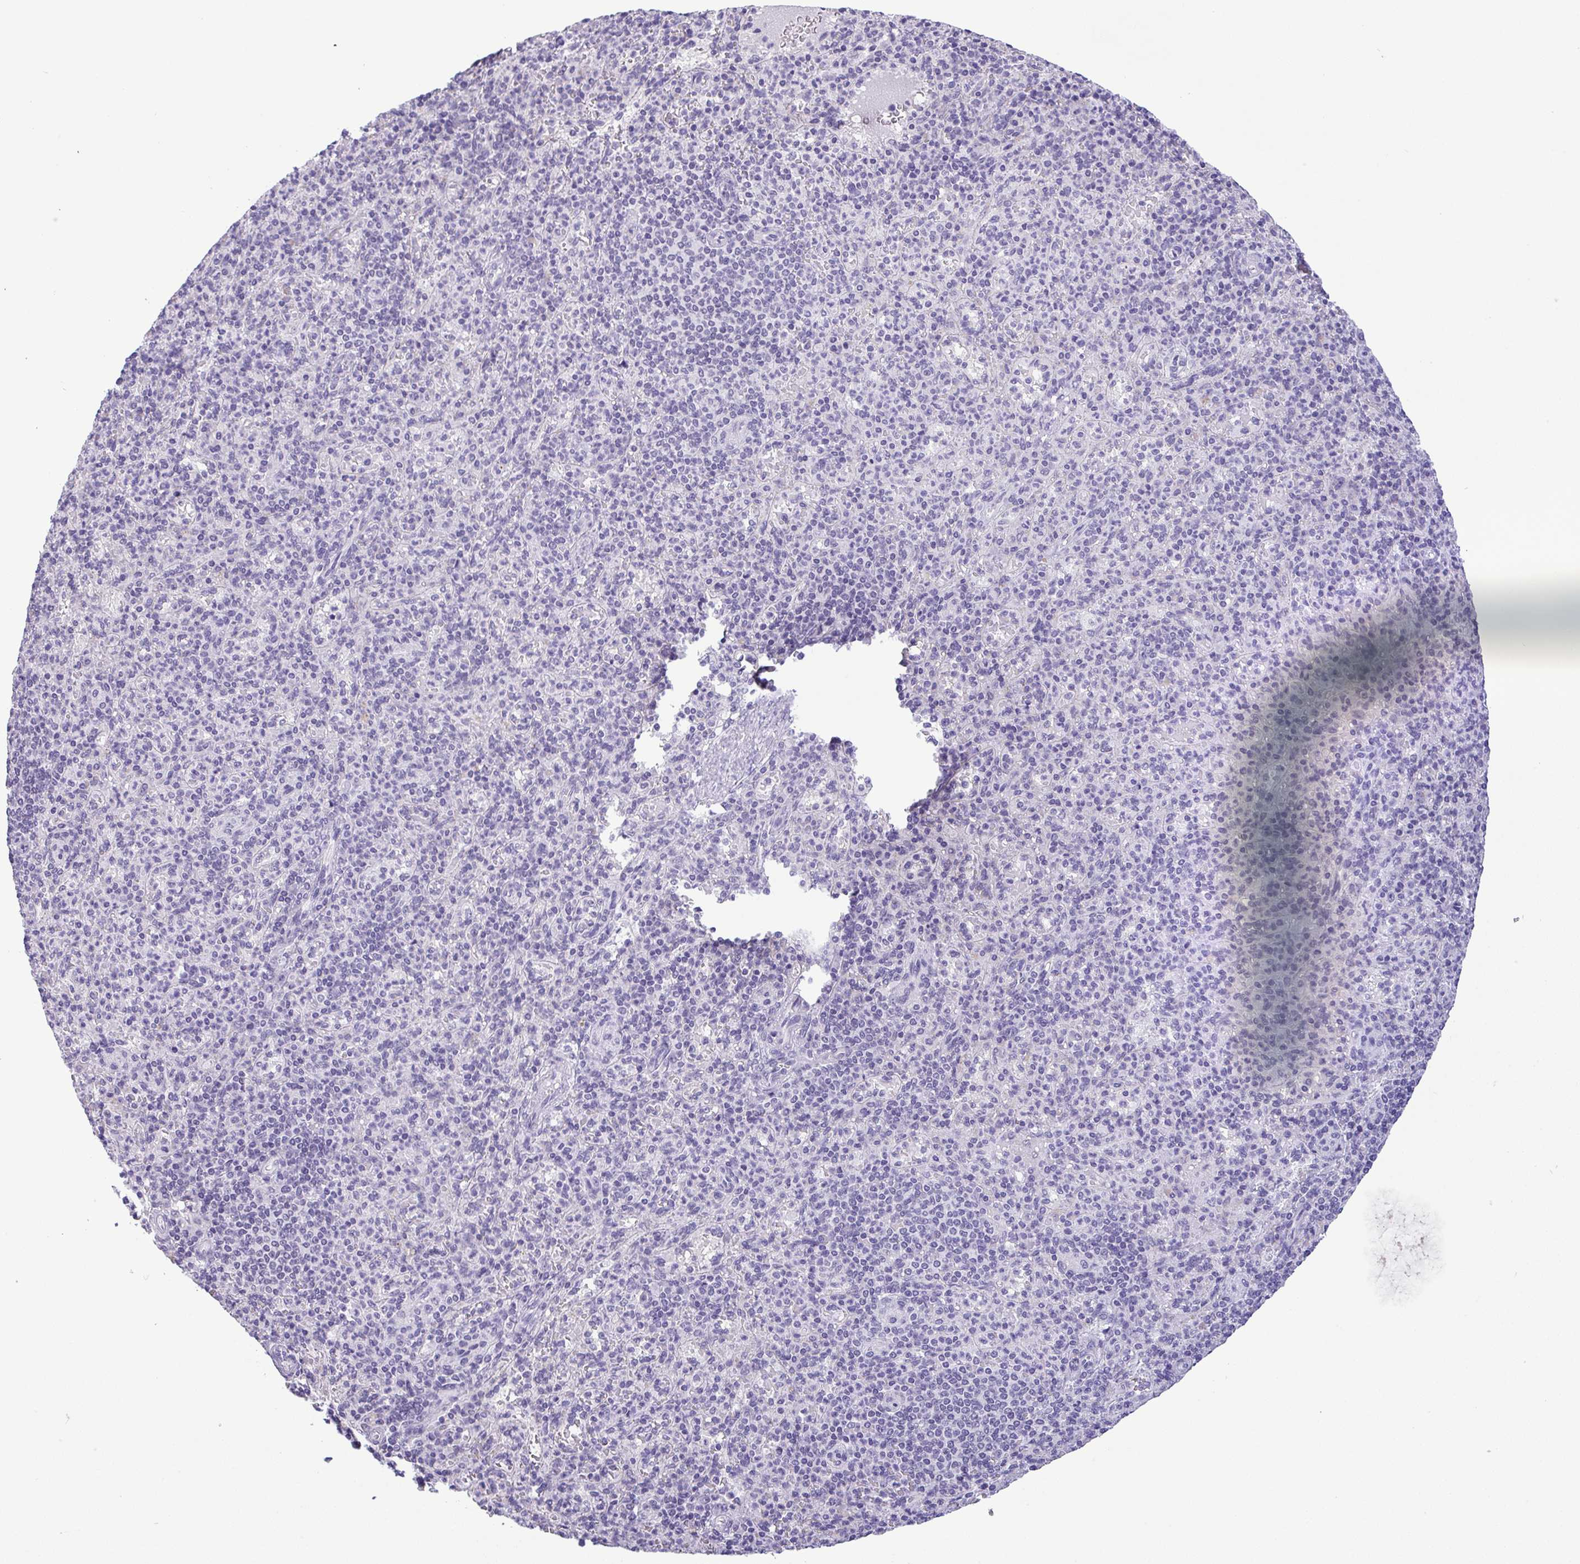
{"staining": {"intensity": "negative", "quantity": "none", "location": "none"}, "tissue": "spleen", "cell_type": "Cells in red pulp", "image_type": "normal", "snomed": [{"axis": "morphology", "description": "Normal tissue, NOS"}, {"axis": "topography", "description": "Spleen"}], "caption": "Spleen was stained to show a protein in brown. There is no significant positivity in cells in red pulp. The staining is performed using DAB (3,3'-diaminobenzidine) brown chromogen with nuclei counter-stained in using hematoxylin.", "gene": "YBX2", "patient": {"sex": "female", "age": 74}}